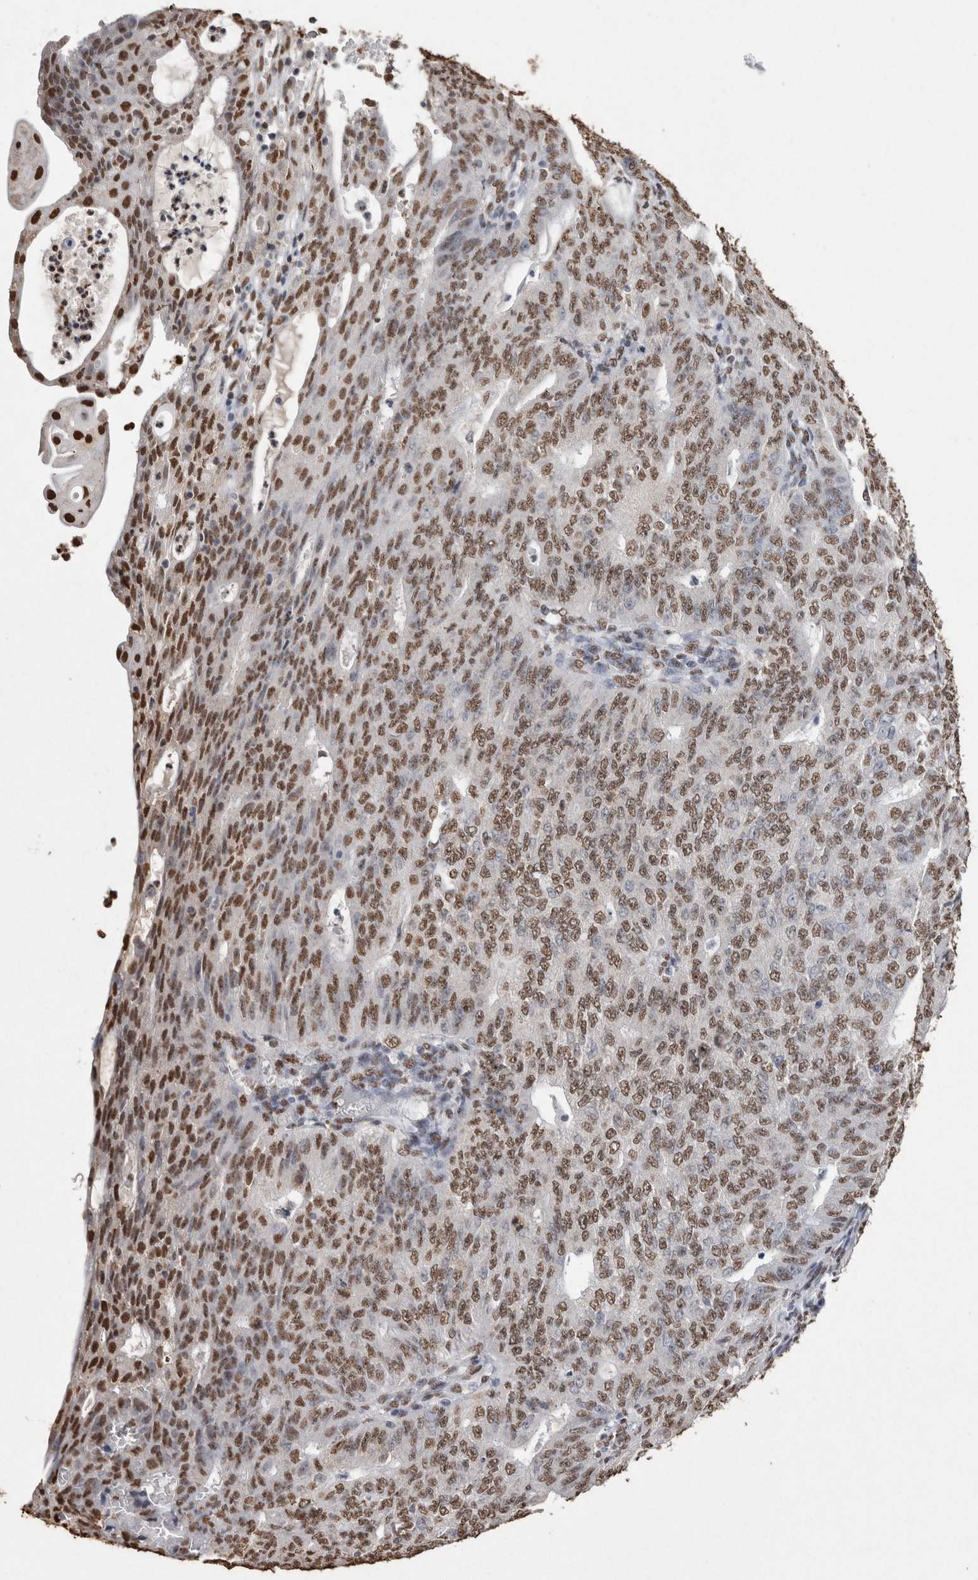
{"staining": {"intensity": "moderate", "quantity": ">75%", "location": "nuclear"}, "tissue": "endometrial cancer", "cell_type": "Tumor cells", "image_type": "cancer", "snomed": [{"axis": "morphology", "description": "Adenocarcinoma, NOS"}, {"axis": "topography", "description": "Endometrium"}], "caption": "This is a micrograph of immunohistochemistry staining of adenocarcinoma (endometrial), which shows moderate positivity in the nuclear of tumor cells.", "gene": "NTHL1", "patient": {"sex": "female", "age": 32}}